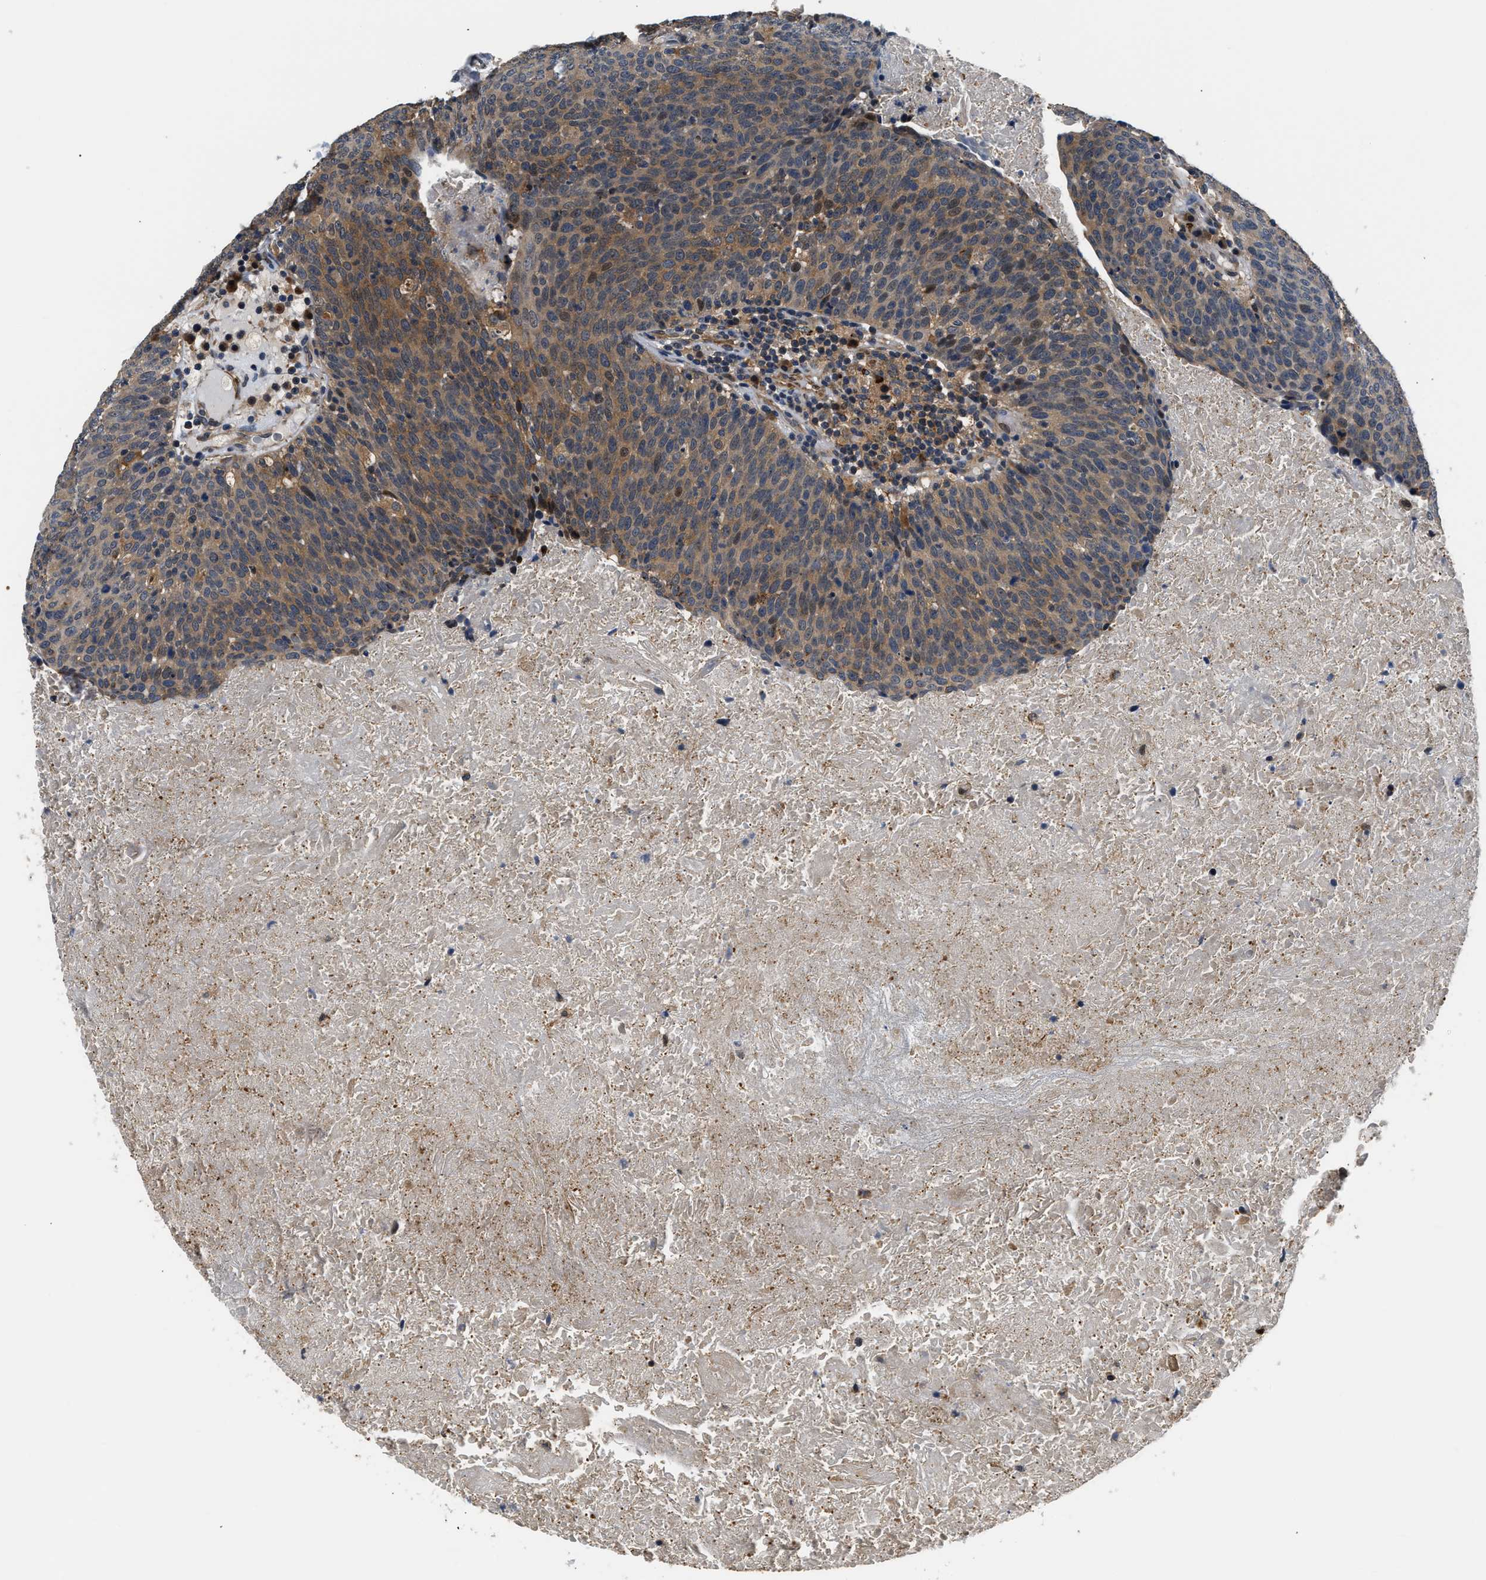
{"staining": {"intensity": "moderate", "quantity": ">75%", "location": "cytoplasmic/membranous"}, "tissue": "head and neck cancer", "cell_type": "Tumor cells", "image_type": "cancer", "snomed": [{"axis": "morphology", "description": "Squamous cell carcinoma, NOS"}, {"axis": "morphology", "description": "Squamous cell carcinoma, metastatic, NOS"}, {"axis": "topography", "description": "Lymph node"}, {"axis": "topography", "description": "Head-Neck"}], "caption": "The image demonstrates staining of head and neck cancer, revealing moderate cytoplasmic/membranous protein expression (brown color) within tumor cells.", "gene": "LARP6", "patient": {"sex": "male", "age": 62}}